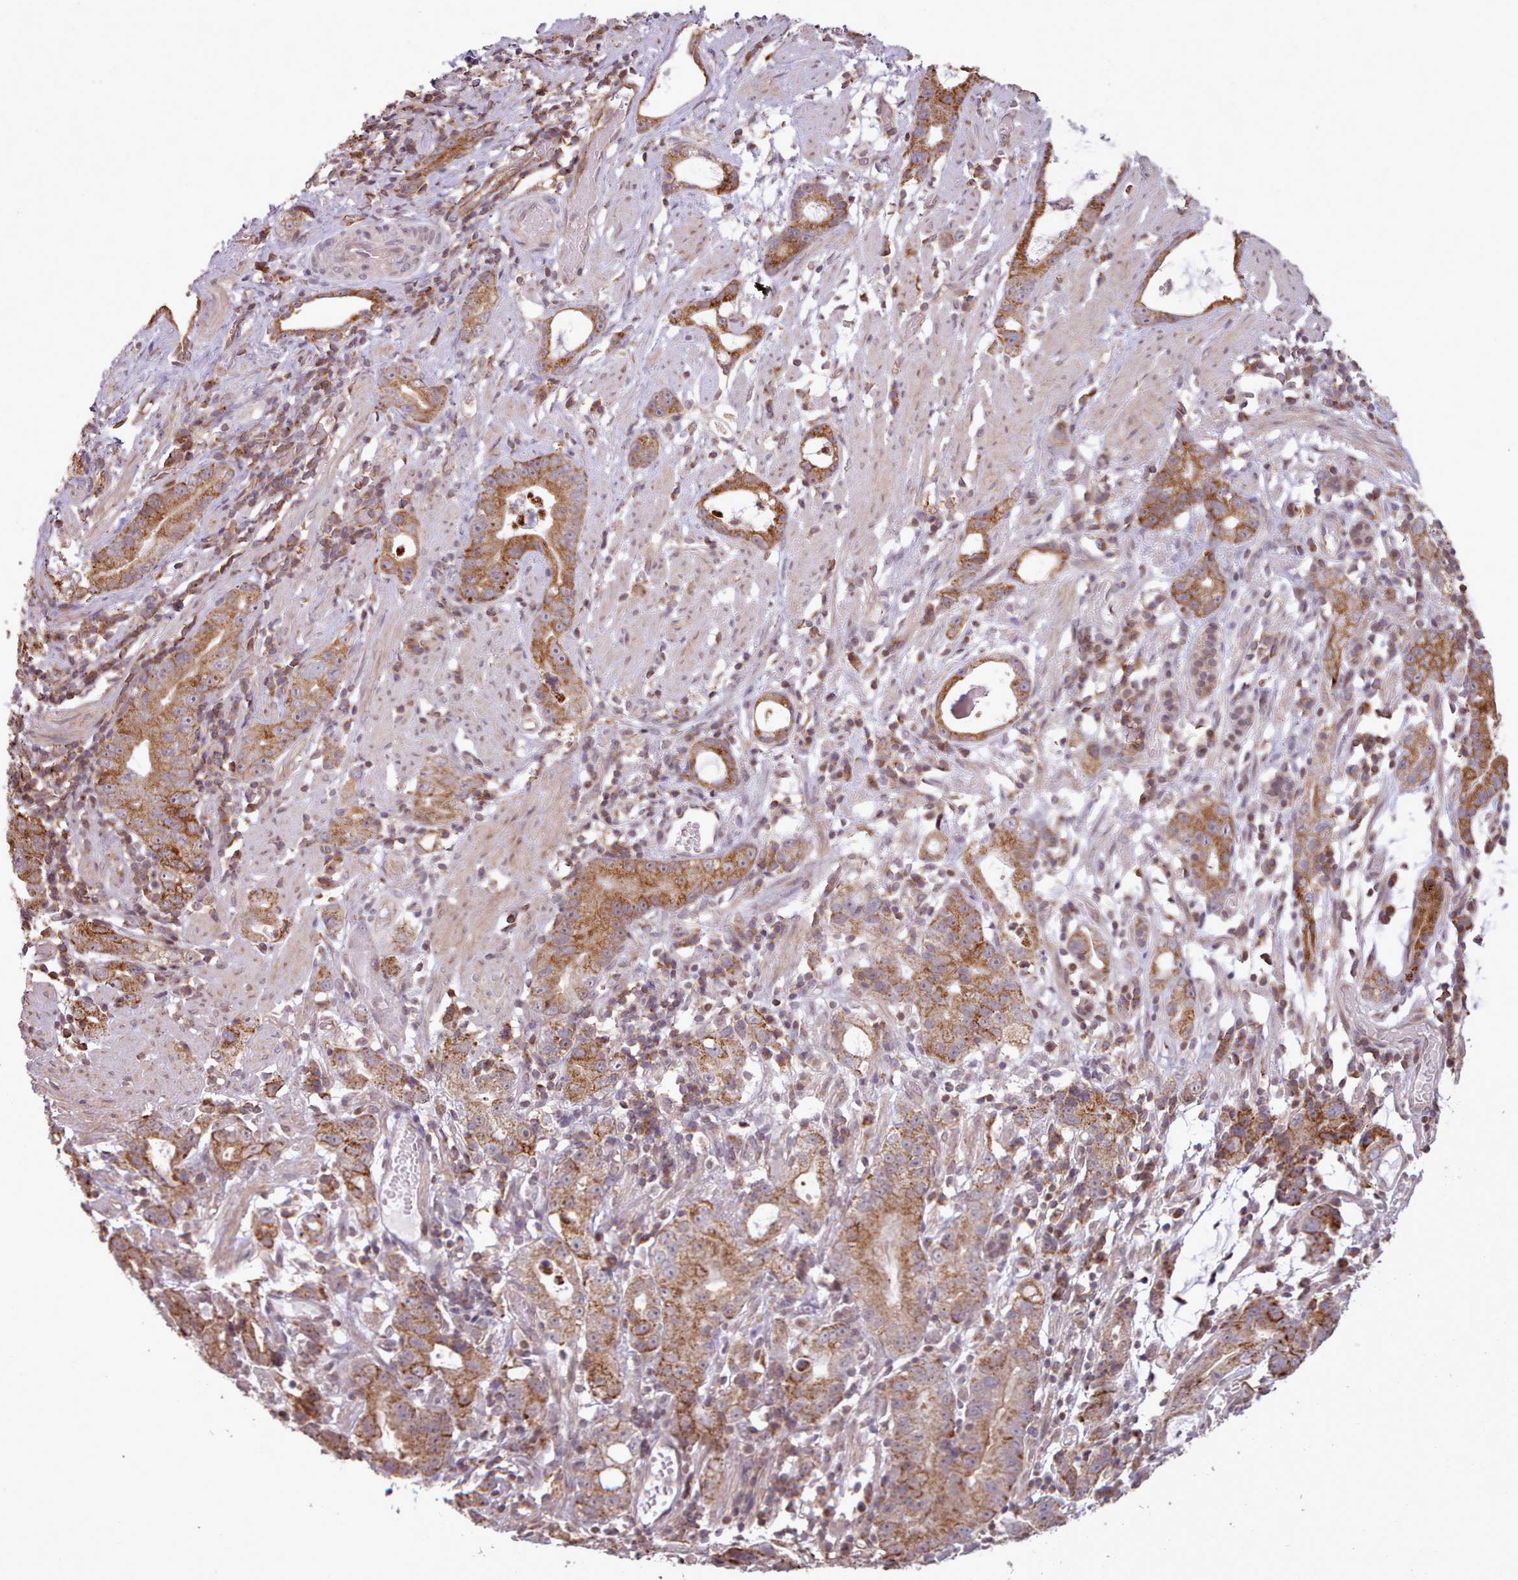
{"staining": {"intensity": "moderate", "quantity": ">75%", "location": "cytoplasmic/membranous"}, "tissue": "stomach cancer", "cell_type": "Tumor cells", "image_type": "cancer", "snomed": [{"axis": "morphology", "description": "Adenocarcinoma, NOS"}, {"axis": "topography", "description": "Stomach"}], "caption": "The photomicrograph displays a brown stain indicating the presence of a protein in the cytoplasmic/membranous of tumor cells in stomach cancer.", "gene": "ZMYM4", "patient": {"sex": "male", "age": 55}}